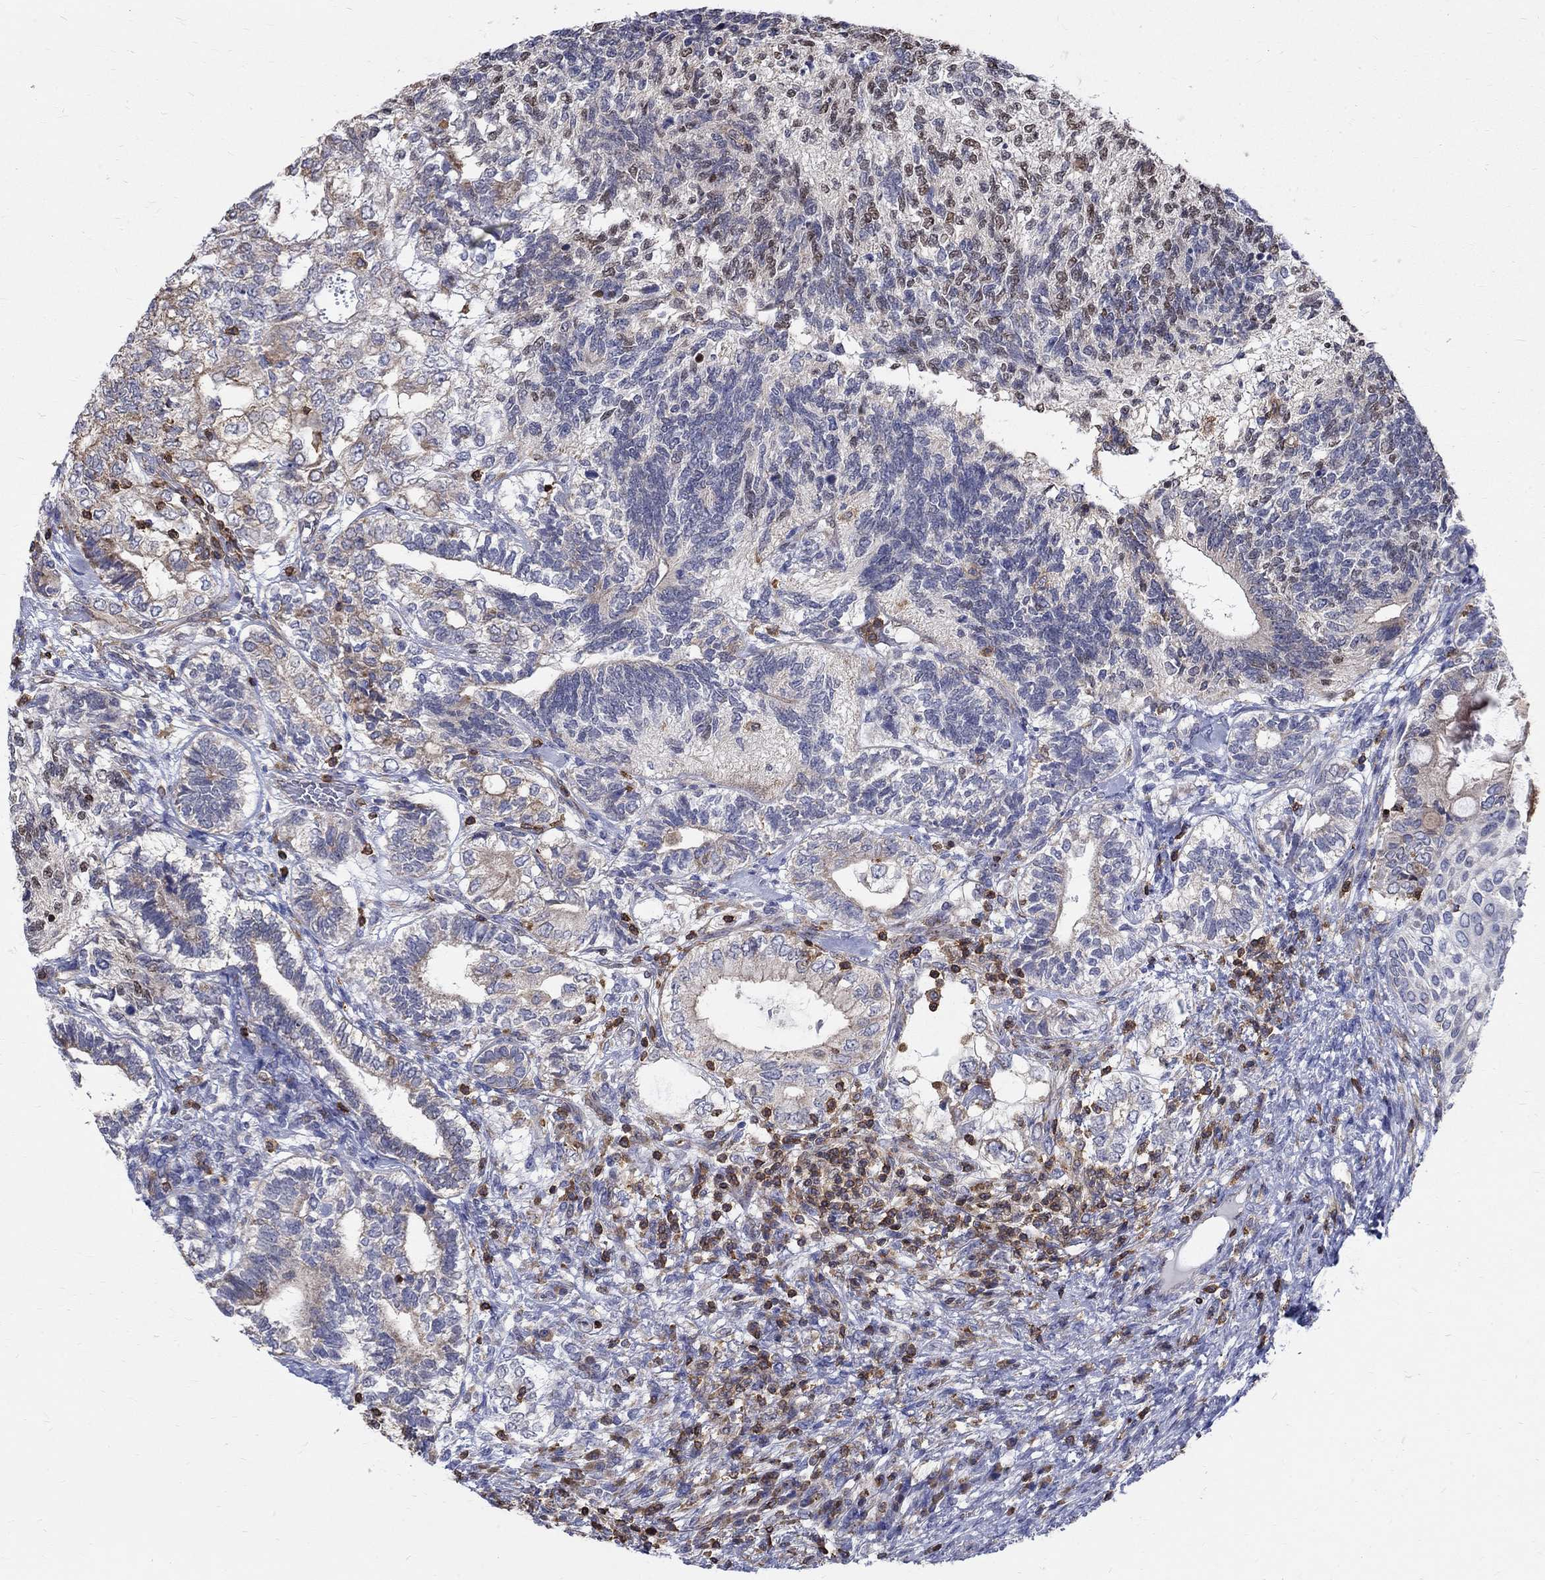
{"staining": {"intensity": "weak", "quantity": "25%-75%", "location": "cytoplasmic/membranous"}, "tissue": "testis cancer", "cell_type": "Tumor cells", "image_type": "cancer", "snomed": [{"axis": "morphology", "description": "Seminoma, NOS"}, {"axis": "morphology", "description": "Carcinoma, Embryonal, NOS"}, {"axis": "topography", "description": "Testis"}], "caption": "Weak cytoplasmic/membranous staining for a protein is seen in approximately 25%-75% of tumor cells of testis cancer (seminoma) using immunohistochemistry (IHC).", "gene": "AGAP2", "patient": {"sex": "male", "age": 41}}